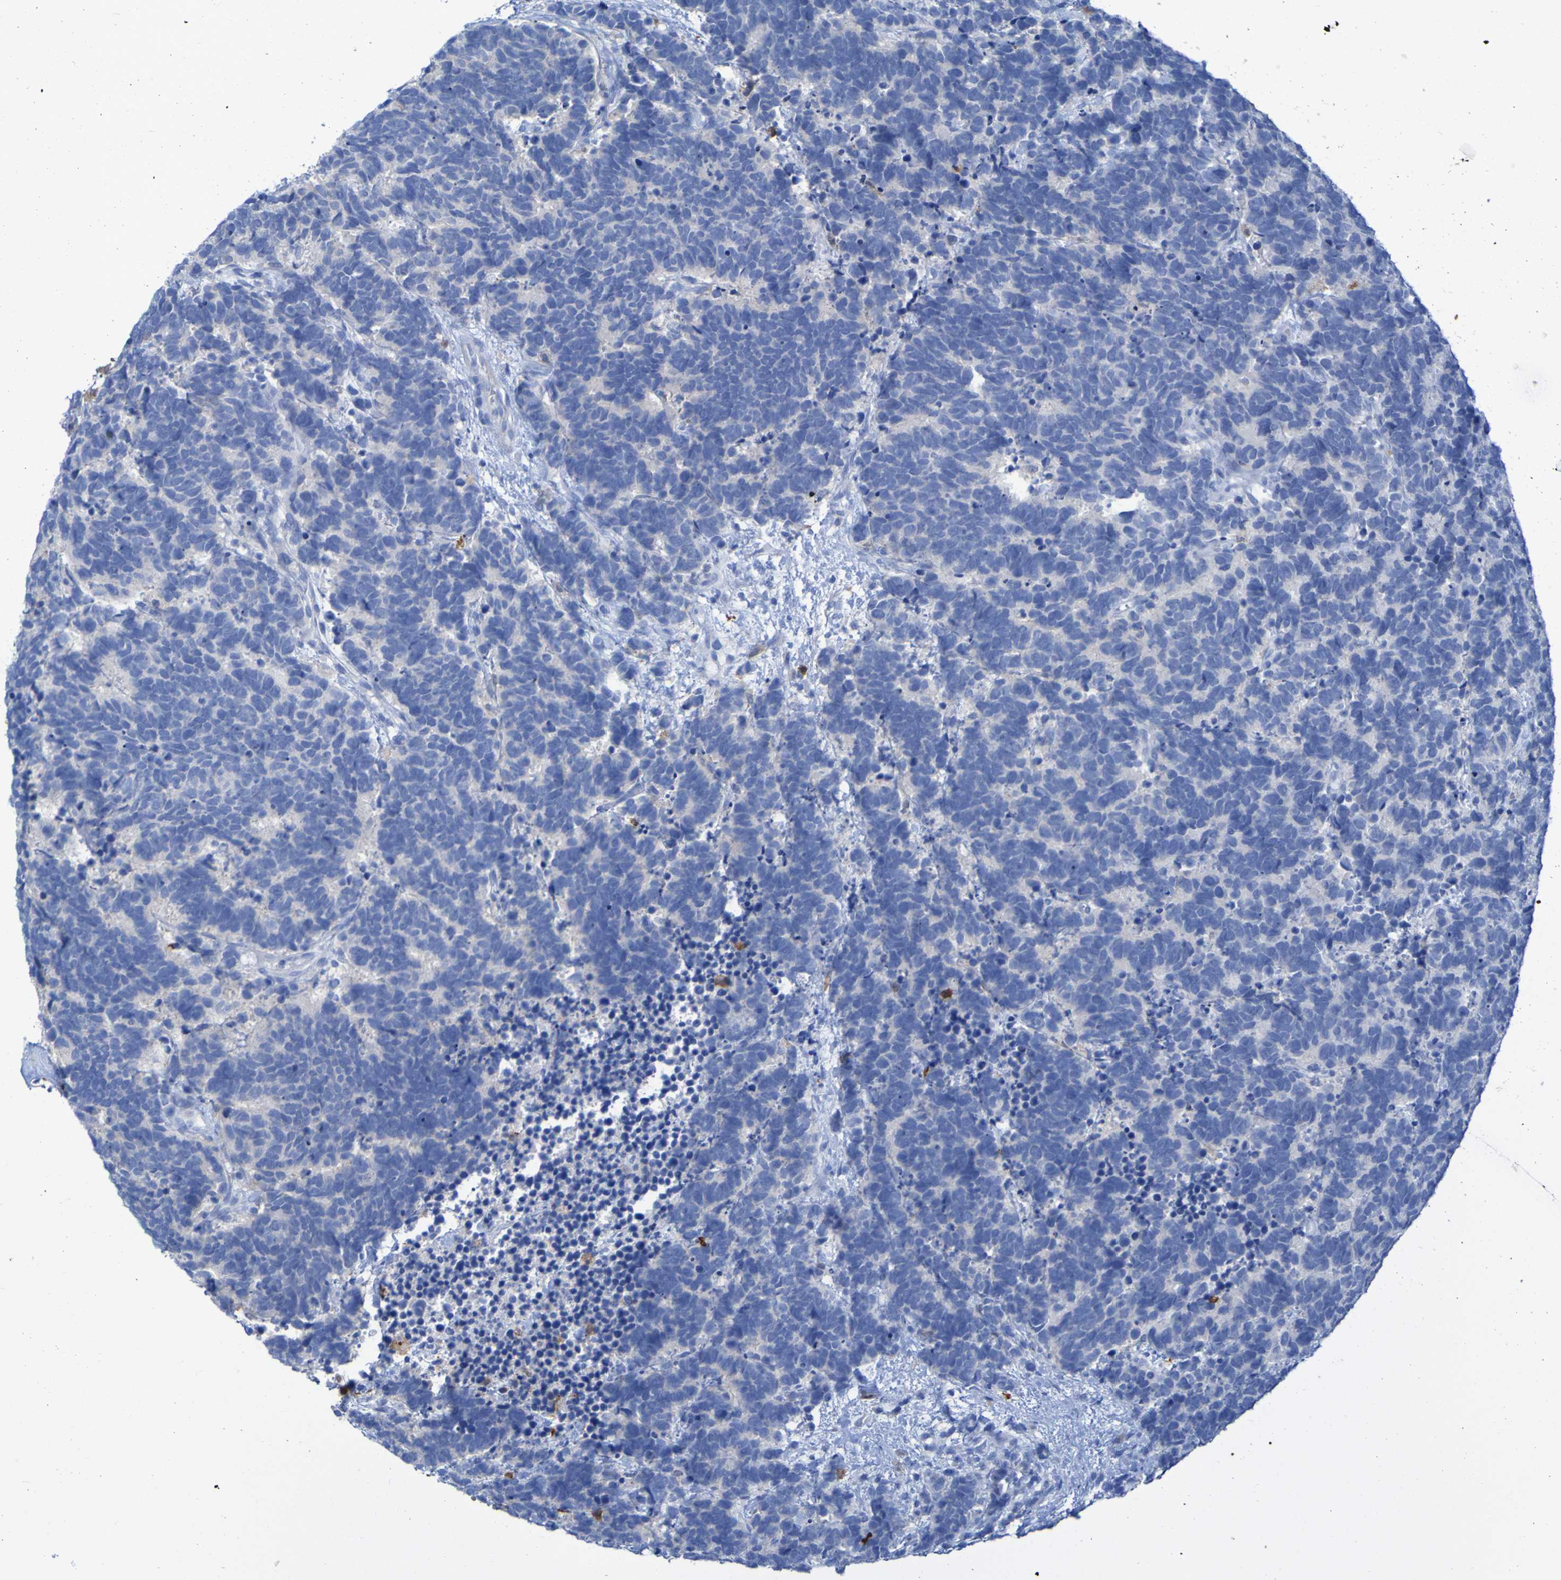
{"staining": {"intensity": "negative", "quantity": "none", "location": "none"}, "tissue": "carcinoid", "cell_type": "Tumor cells", "image_type": "cancer", "snomed": [{"axis": "morphology", "description": "Carcinoma, NOS"}, {"axis": "morphology", "description": "Carcinoid, malignant, NOS"}, {"axis": "topography", "description": "Urinary bladder"}], "caption": "High magnification brightfield microscopy of carcinoma stained with DAB (brown) and counterstained with hematoxylin (blue): tumor cells show no significant expression.", "gene": "MPPE1", "patient": {"sex": "male", "age": 57}}